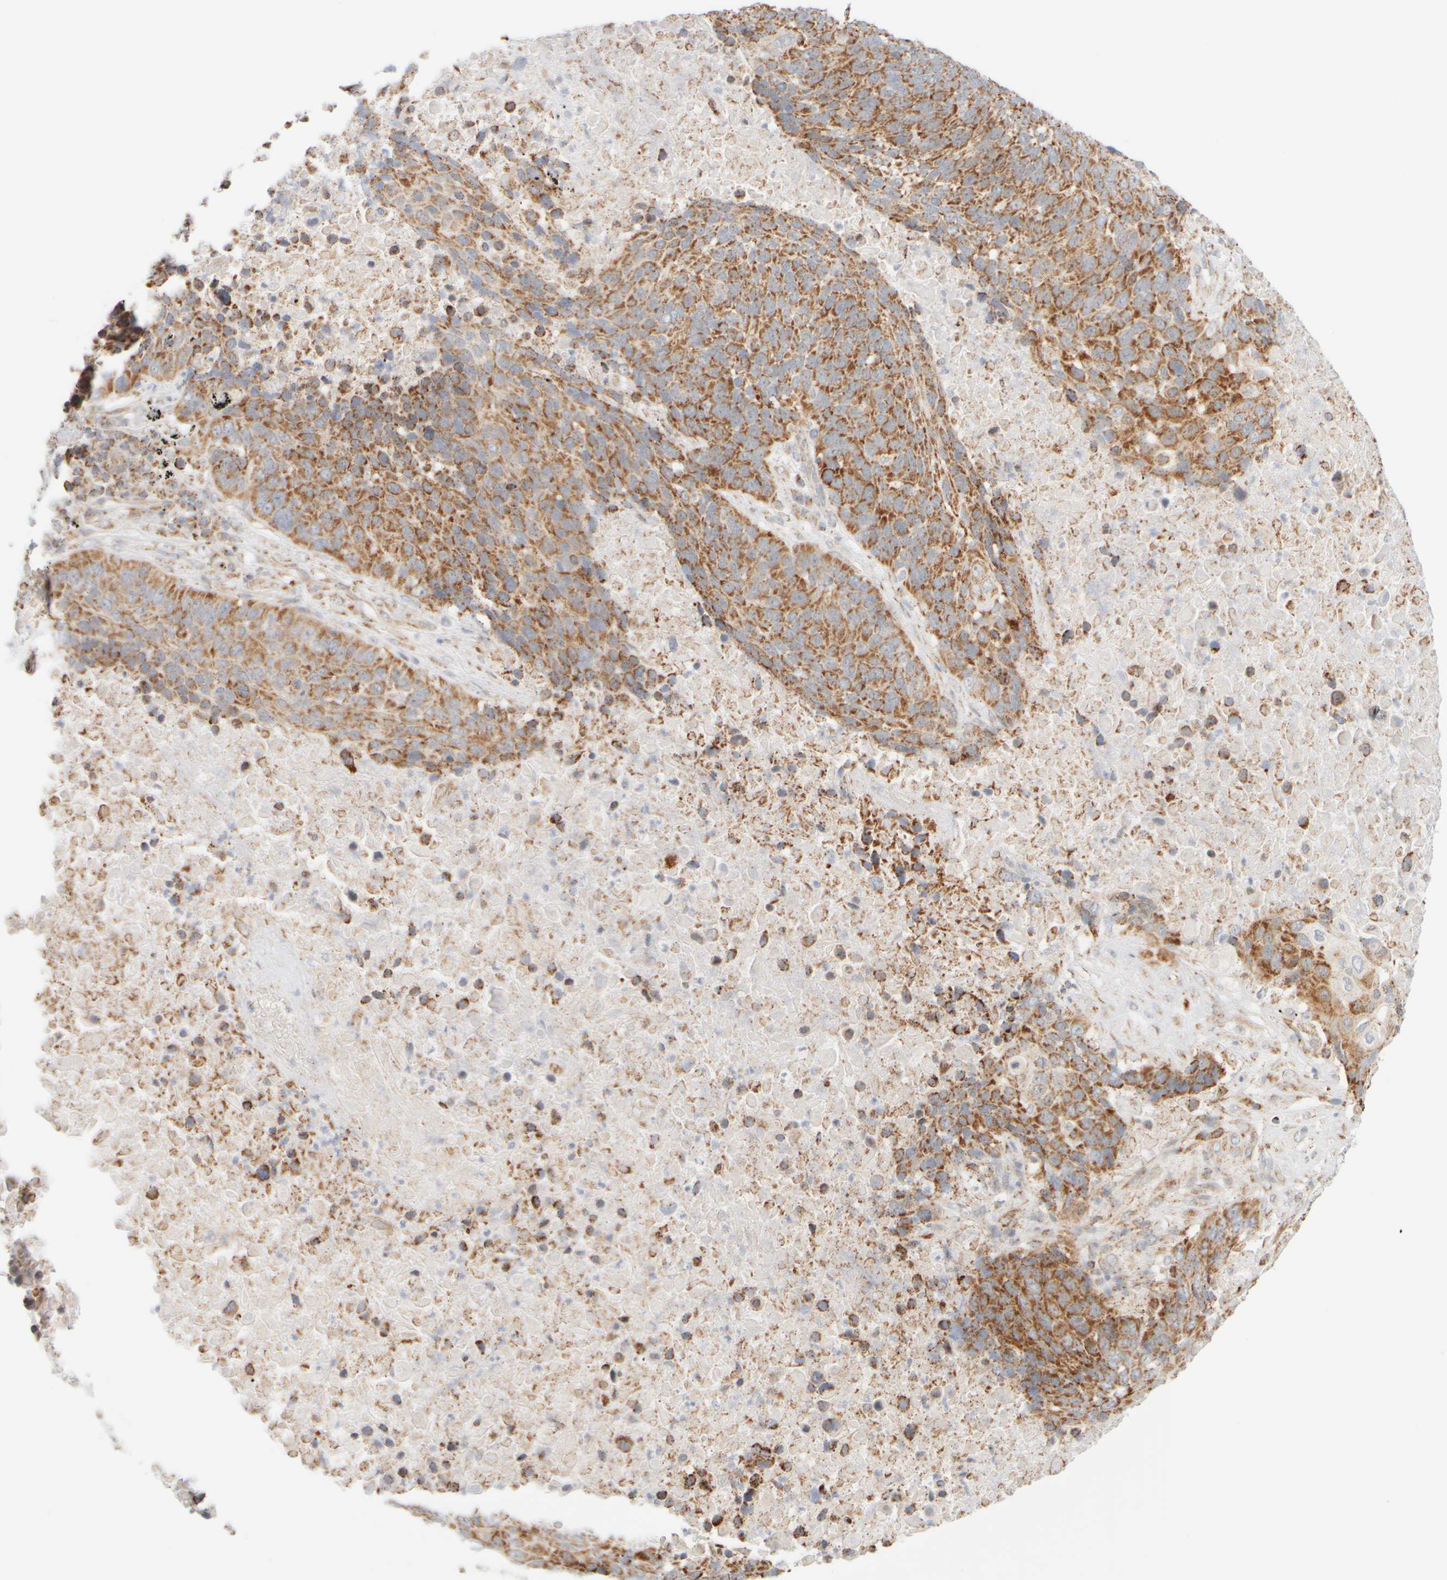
{"staining": {"intensity": "moderate", "quantity": ">75%", "location": "cytoplasmic/membranous"}, "tissue": "lung cancer", "cell_type": "Tumor cells", "image_type": "cancer", "snomed": [{"axis": "morphology", "description": "Squamous cell carcinoma, NOS"}, {"axis": "topography", "description": "Lung"}], "caption": "IHC image of neoplastic tissue: human lung cancer (squamous cell carcinoma) stained using IHC reveals medium levels of moderate protein expression localized specifically in the cytoplasmic/membranous of tumor cells, appearing as a cytoplasmic/membranous brown color.", "gene": "PPM1K", "patient": {"sex": "male", "age": 66}}